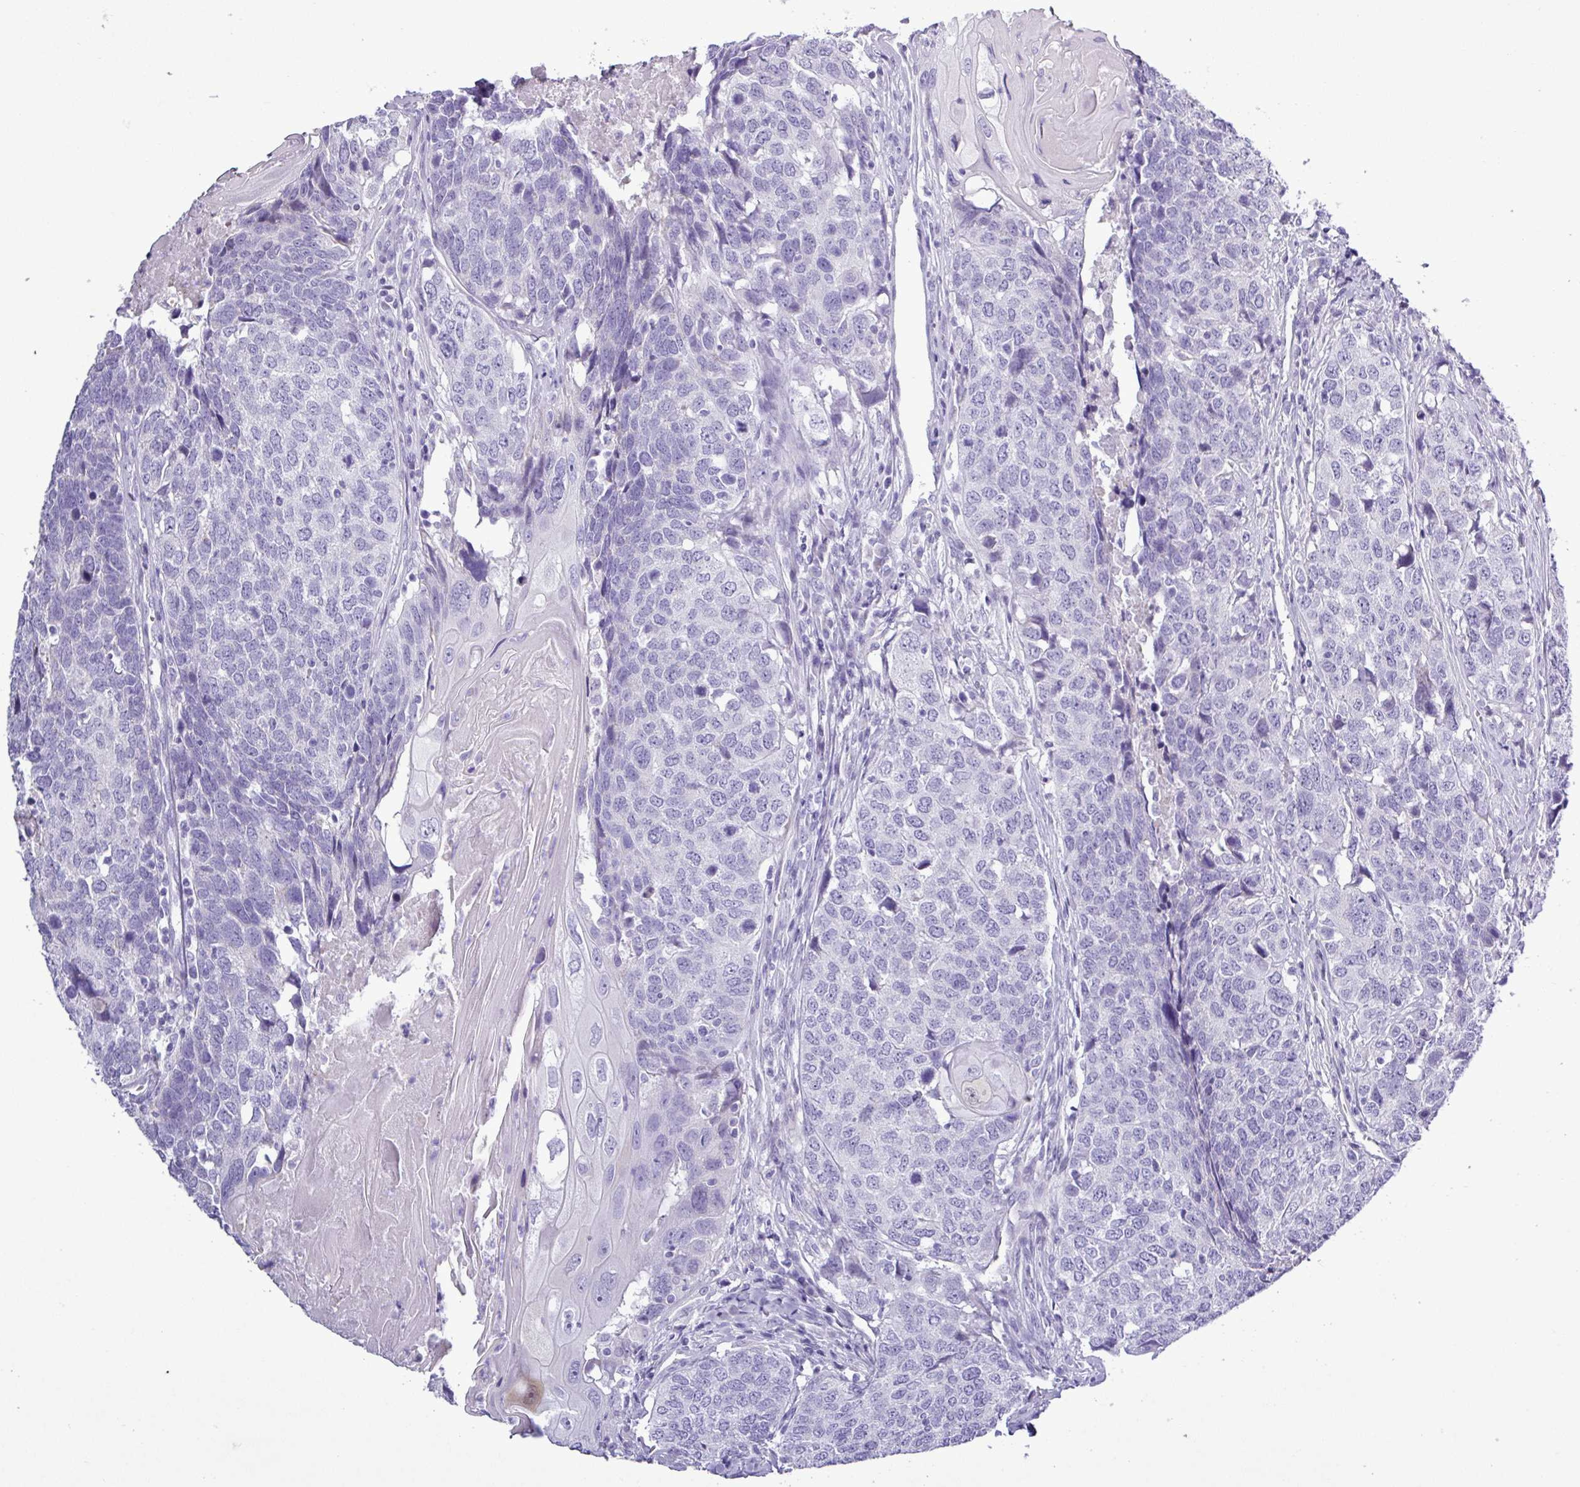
{"staining": {"intensity": "negative", "quantity": "none", "location": "none"}, "tissue": "head and neck cancer", "cell_type": "Tumor cells", "image_type": "cancer", "snomed": [{"axis": "morphology", "description": "Squamous cell carcinoma, NOS"}, {"axis": "topography", "description": "Head-Neck"}], "caption": "Tumor cells show no significant expression in squamous cell carcinoma (head and neck).", "gene": "ALDH3A1", "patient": {"sex": "male", "age": 66}}